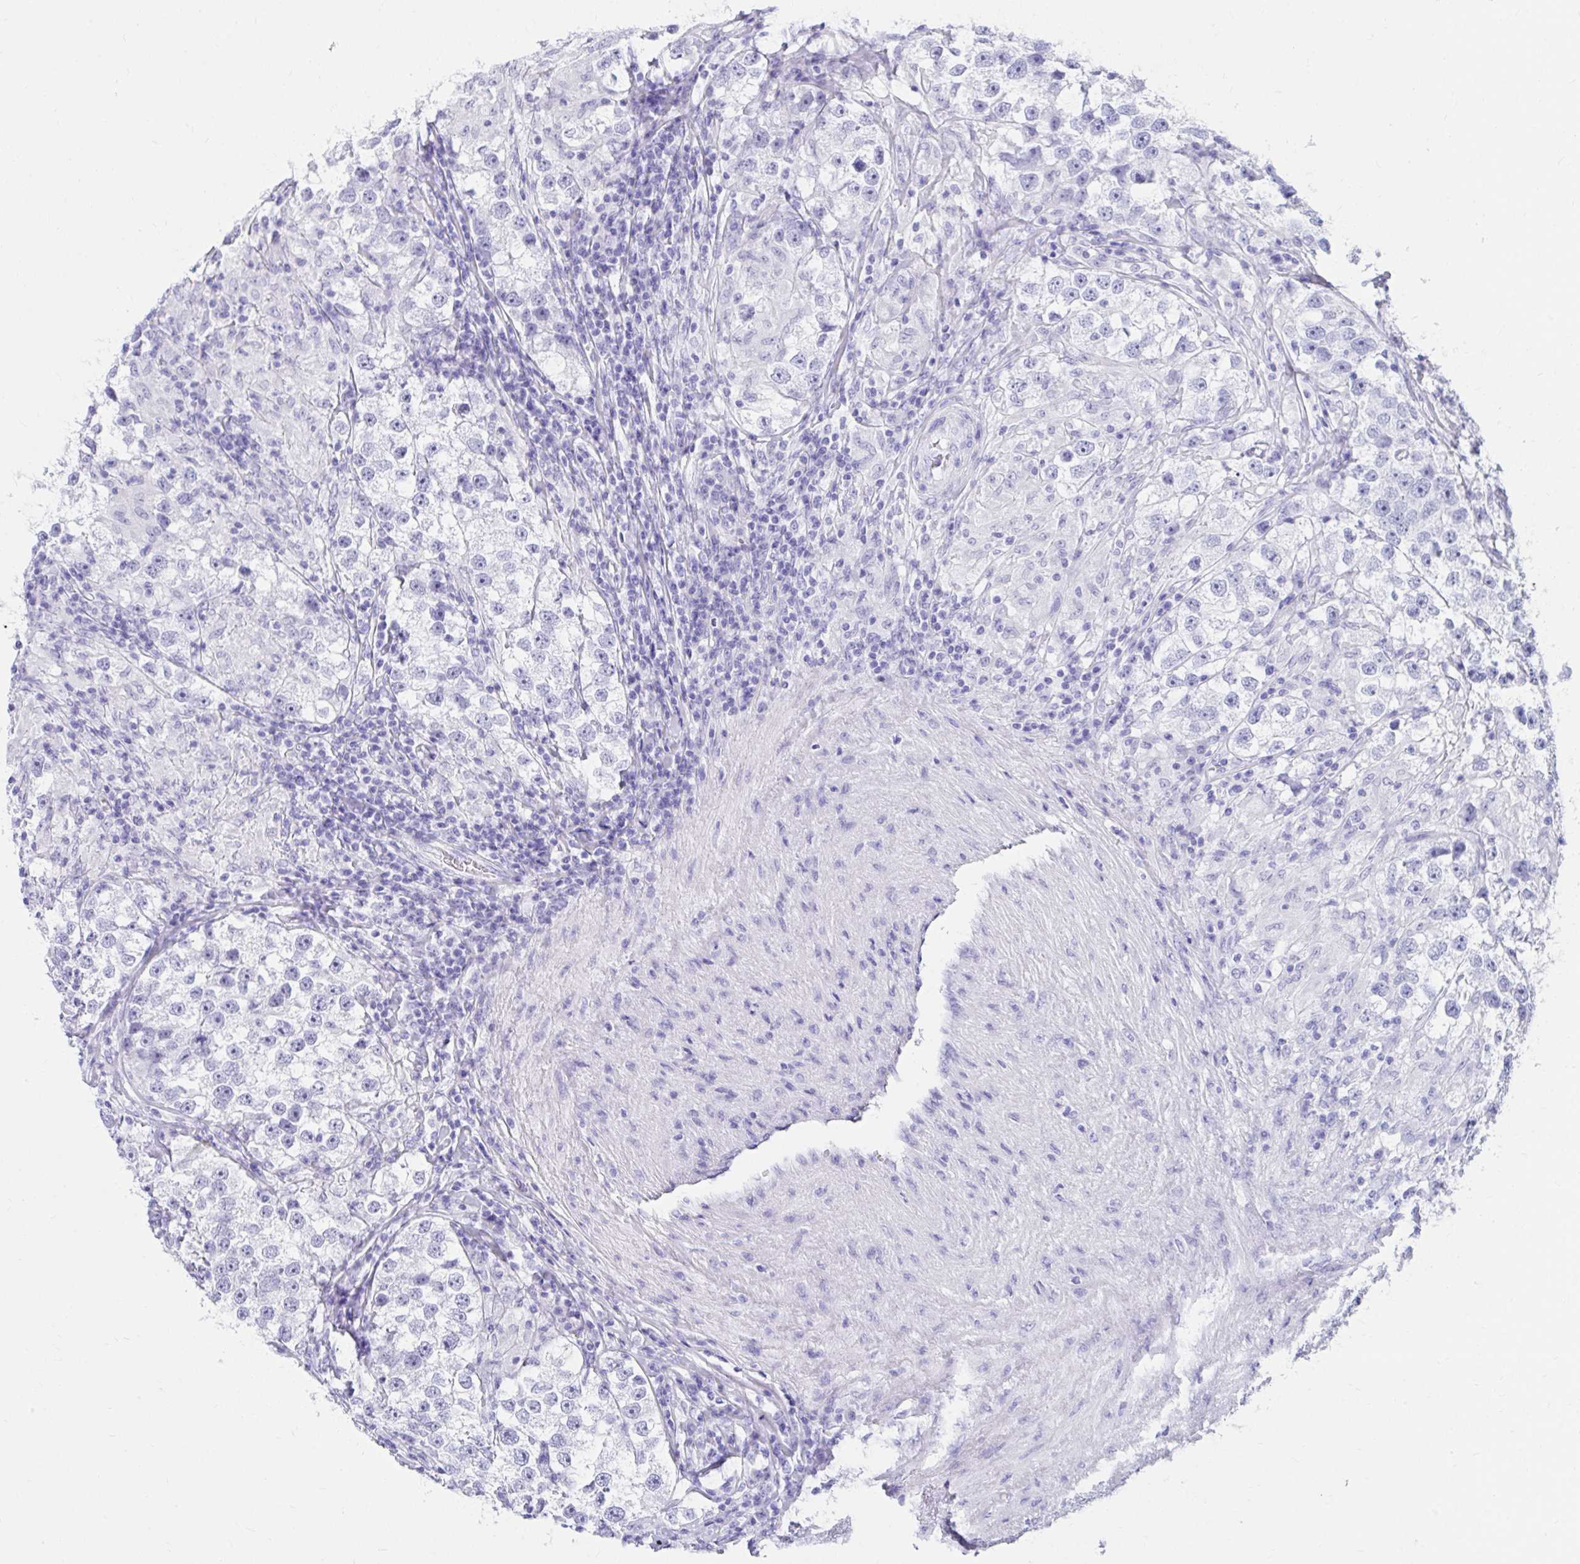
{"staining": {"intensity": "negative", "quantity": "none", "location": "none"}, "tissue": "testis cancer", "cell_type": "Tumor cells", "image_type": "cancer", "snomed": [{"axis": "morphology", "description": "Seminoma, NOS"}, {"axis": "topography", "description": "Testis"}], "caption": "This is a photomicrograph of IHC staining of testis seminoma, which shows no positivity in tumor cells.", "gene": "DPEP3", "patient": {"sex": "male", "age": 46}}